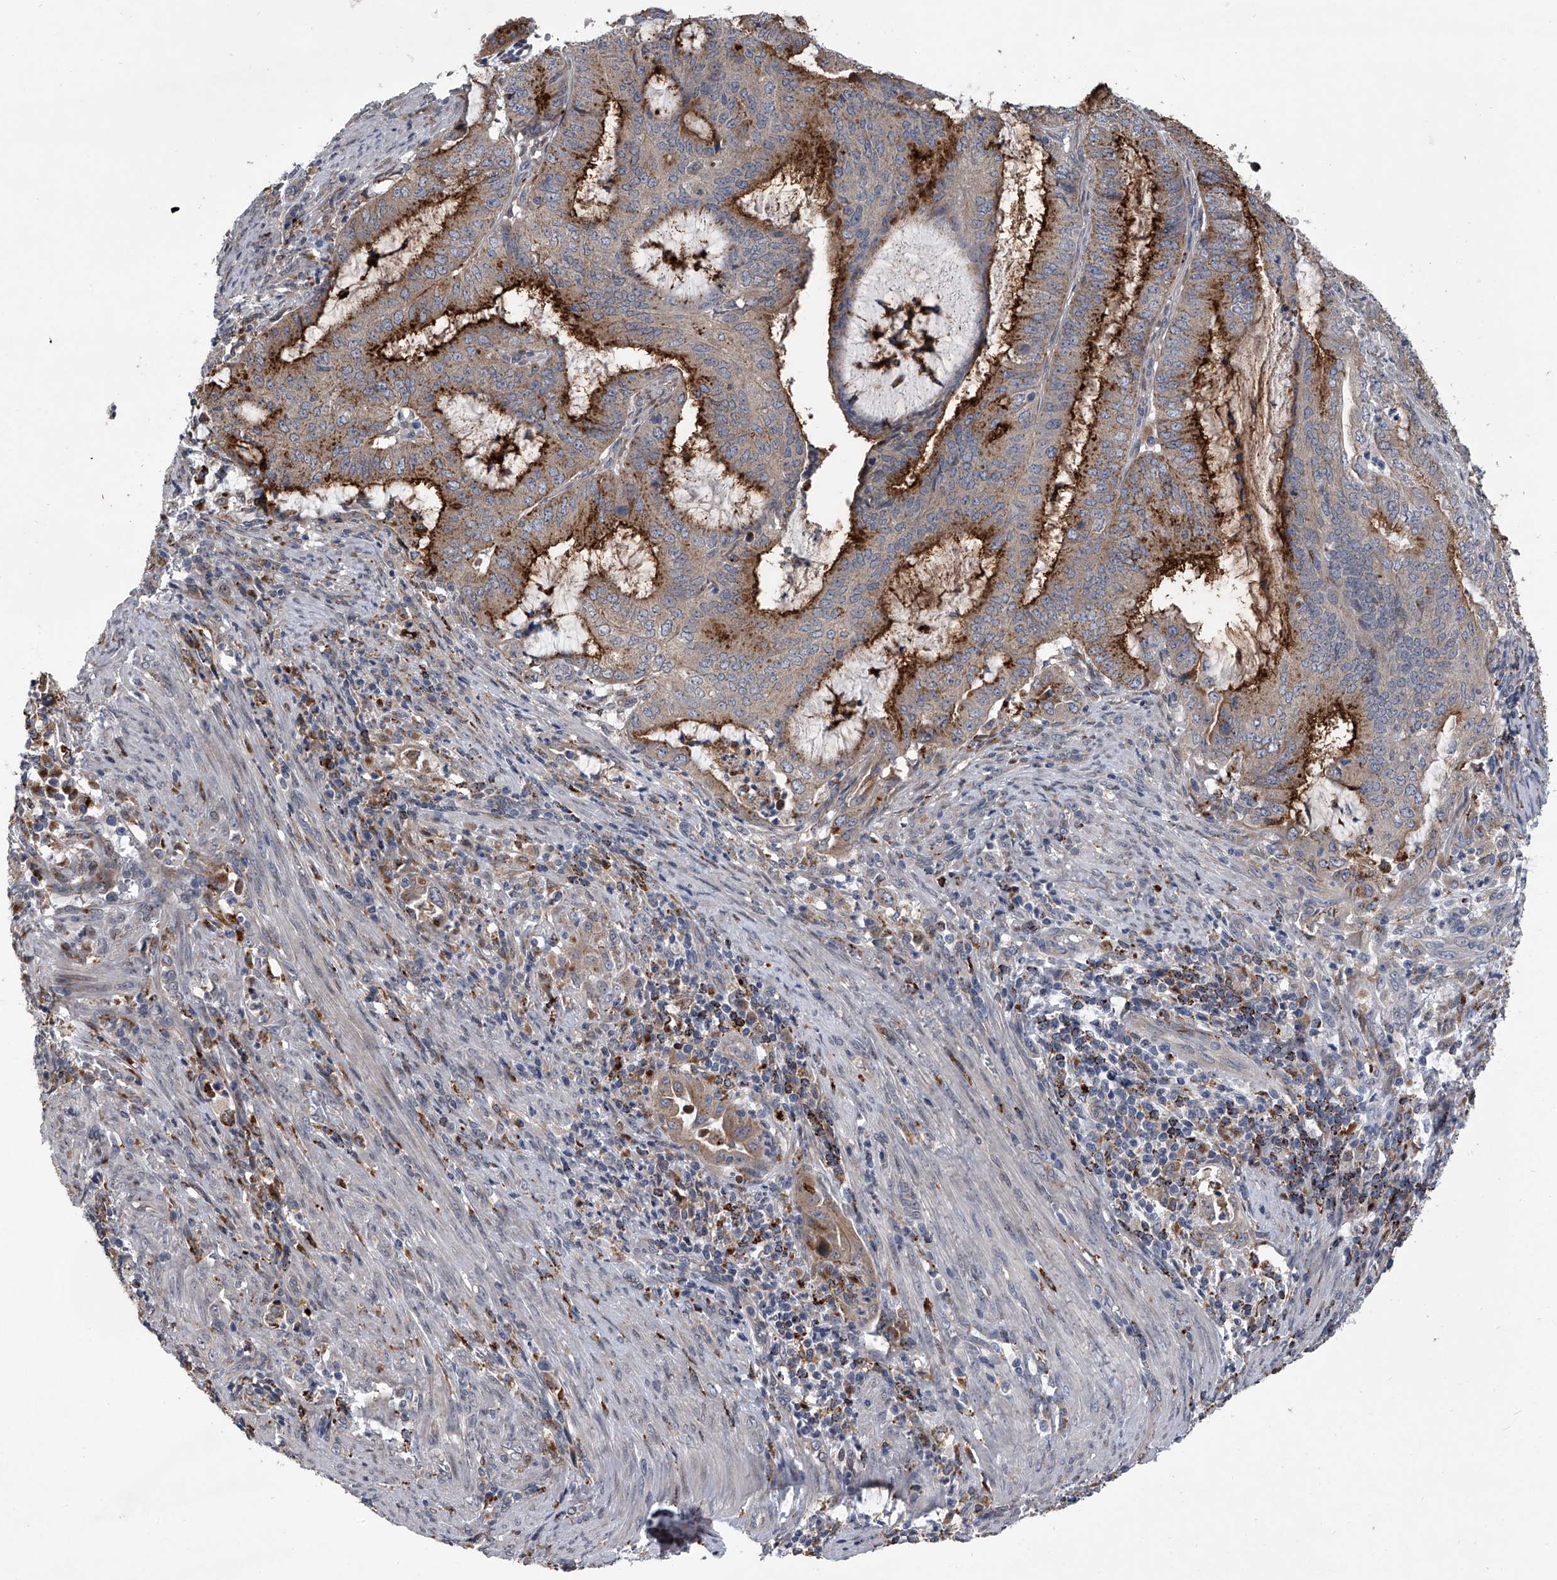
{"staining": {"intensity": "strong", "quantity": "25%-75%", "location": "cytoplasmic/membranous"}, "tissue": "endometrial cancer", "cell_type": "Tumor cells", "image_type": "cancer", "snomed": [{"axis": "morphology", "description": "Adenocarcinoma, NOS"}, {"axis": "topography", "description": "Endometrium"}], "caption": "The immunohistochemical stain labels strong cytoplasmic/membranous positivity in tumor cells of adenocarcinoma (endometrial) tissue. Using DAB (3,3'-diaminobenzidine) (brown) and hematoxylin (blue) stains, captured at high magnification using brightfield microscopy.", "gene": "TRIM8", "patient": {"sex": "female", "age": 51}}